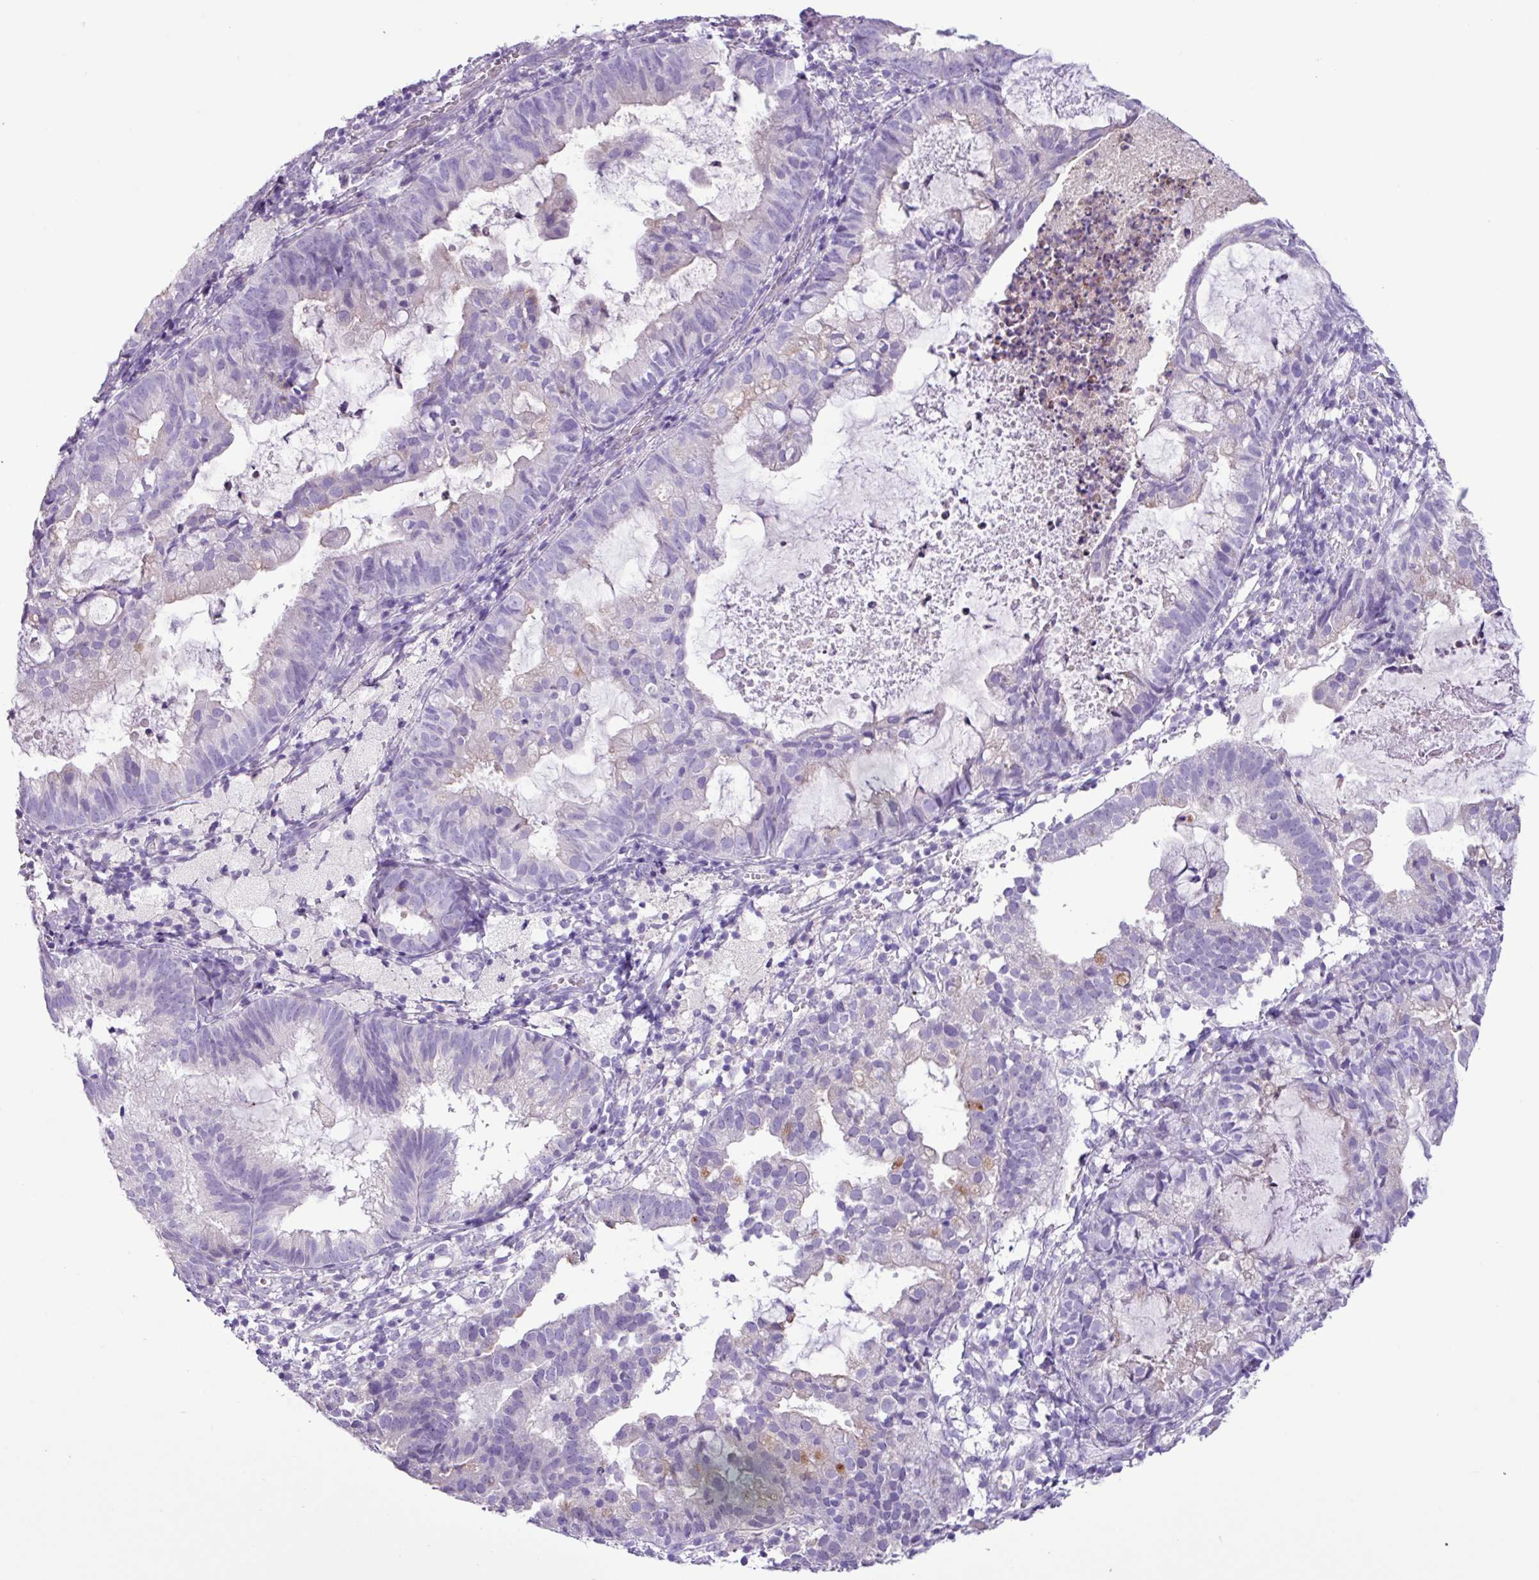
{"staining": {"intensity": "negative", "quantity": "none", "location": "none"}, "tissue": "endometrial cancer", "cell_type": "Tumor cells", "image_type": "cancer", "snomed": [{"axis": "morphology", "description": "Adenocarcinoma, NOS"}, {"axis": "topography", "description": "Endometrium"}], "caption": "IHC photomicrograph of adenocarcinoma (endometrial) stained for a protein (brown), which reveals no expression in tumor cells.", "gene": "CYSTM1", "patient": {"sex": "female", "age": 80}}